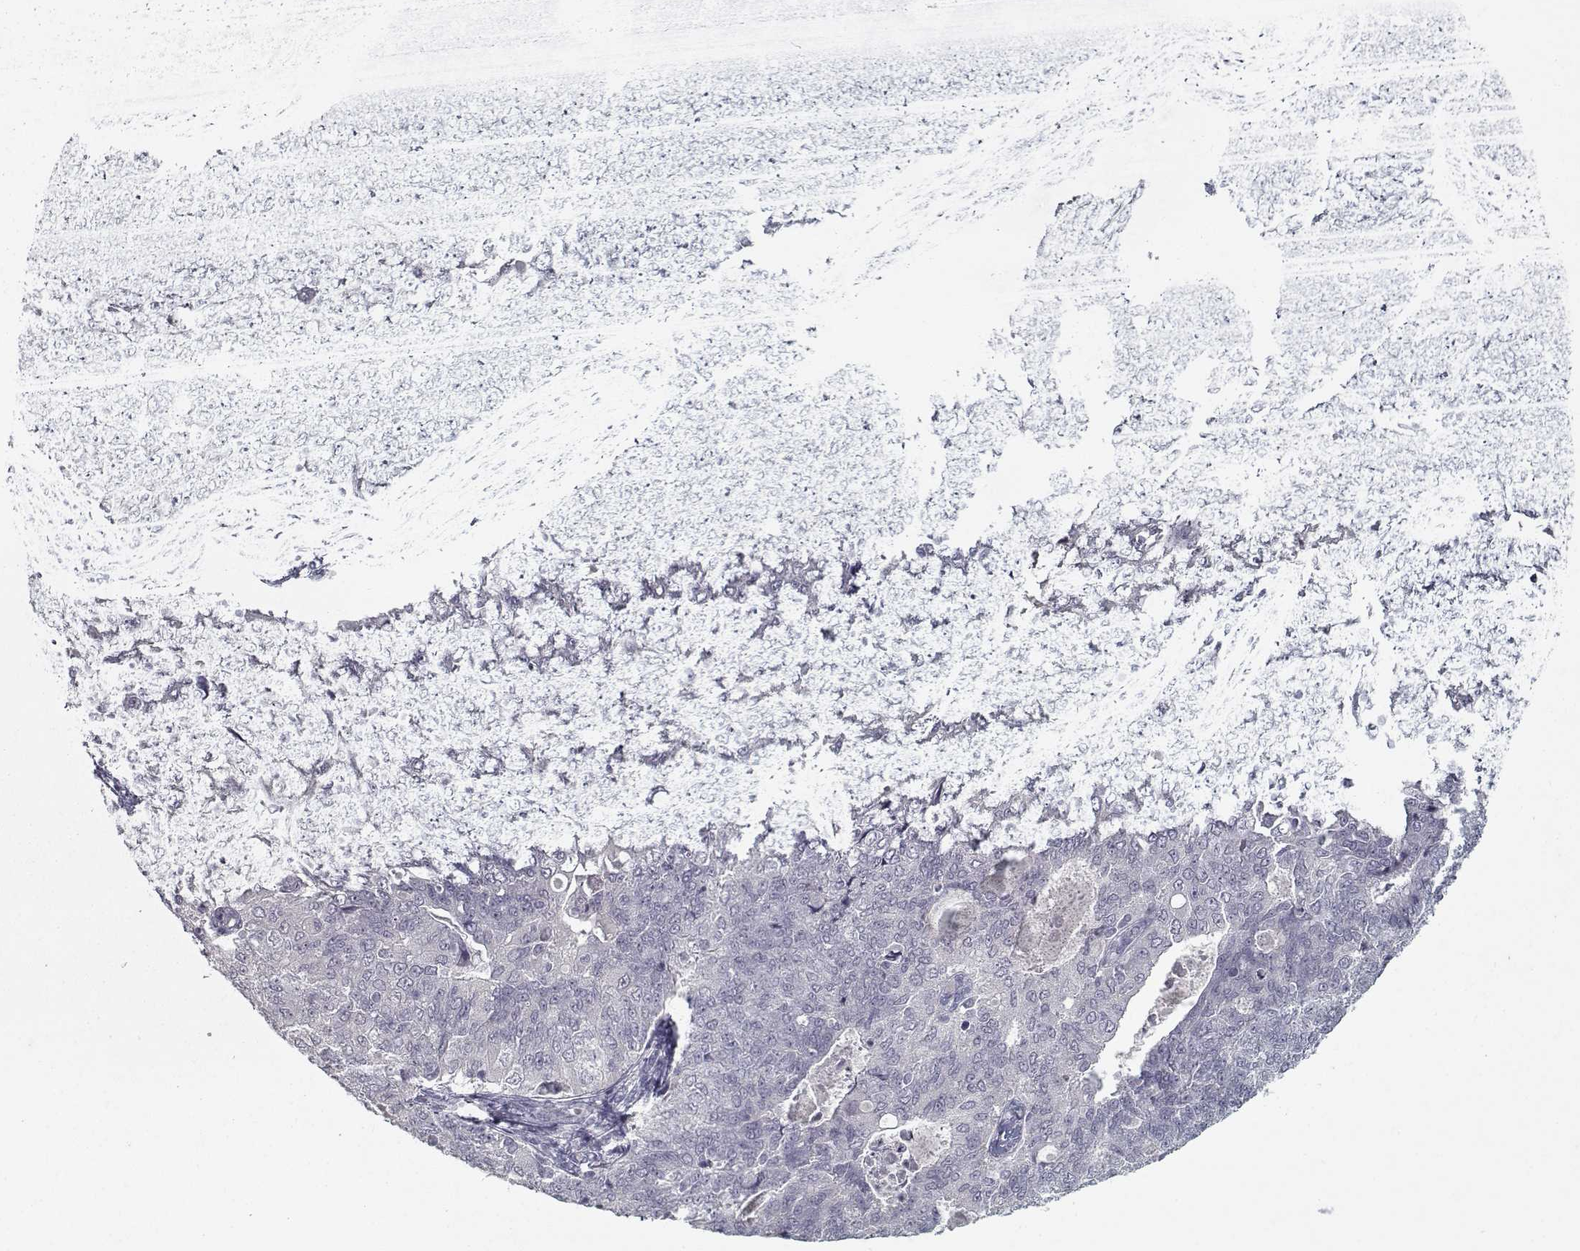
{"staining": {"intensity": "negative", "quantity": "none", "location": "none"}, "tissue": "endometrial cancer", "cell_type": "Tumor cells", "image_type": "cancer", "snomed": [{"axis": "morphology", "description": "Adenocarcinoma, NOS"}, {"axis": "topography", "description": "Endometrium"}], "caption": "Tumor cells show no significant expression in endometrial cancer.", "gene": "GAD2", "patient": {"sex": "female", "age": 43}}